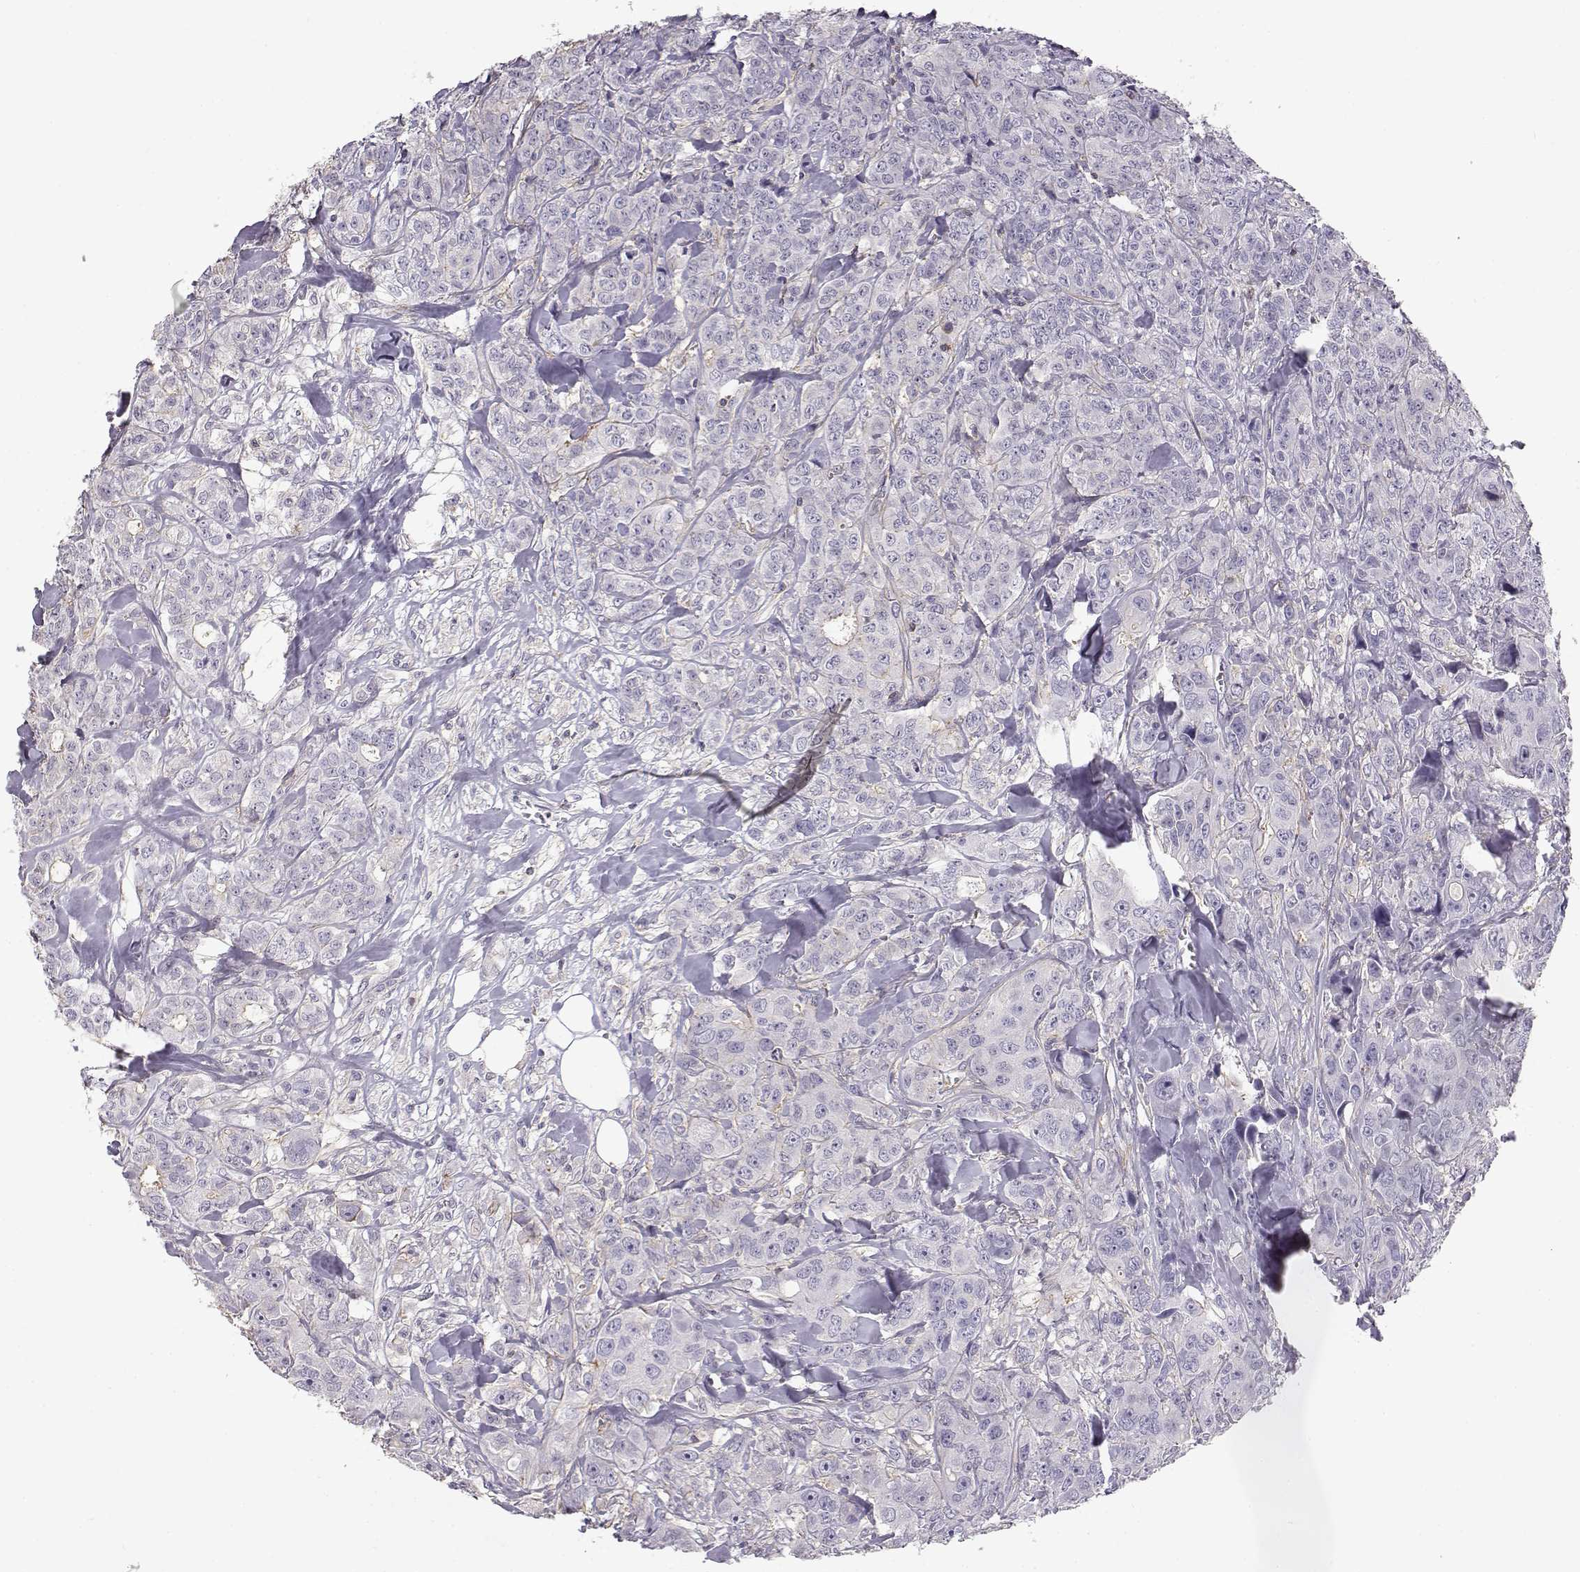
{"staining": {"intensity": "negative", "quantity": "none", "location": "none"}, "tissue": "breast cancer", "cell_type": "Tumor cells", "image_type": "cancer", "snomed": [{"axis": "morphology", "description": "Duct carcinoma"}, {"axis": "topography", "description": "Breast"}], "caption": "There is no significant staining in tumor cells of breast intraductal carcinoma. (Immunohistochemistry, brightfield microscopy, high magnification).", "gene": "DAPL1", "patient": {"sex": "female", "age": 43}}